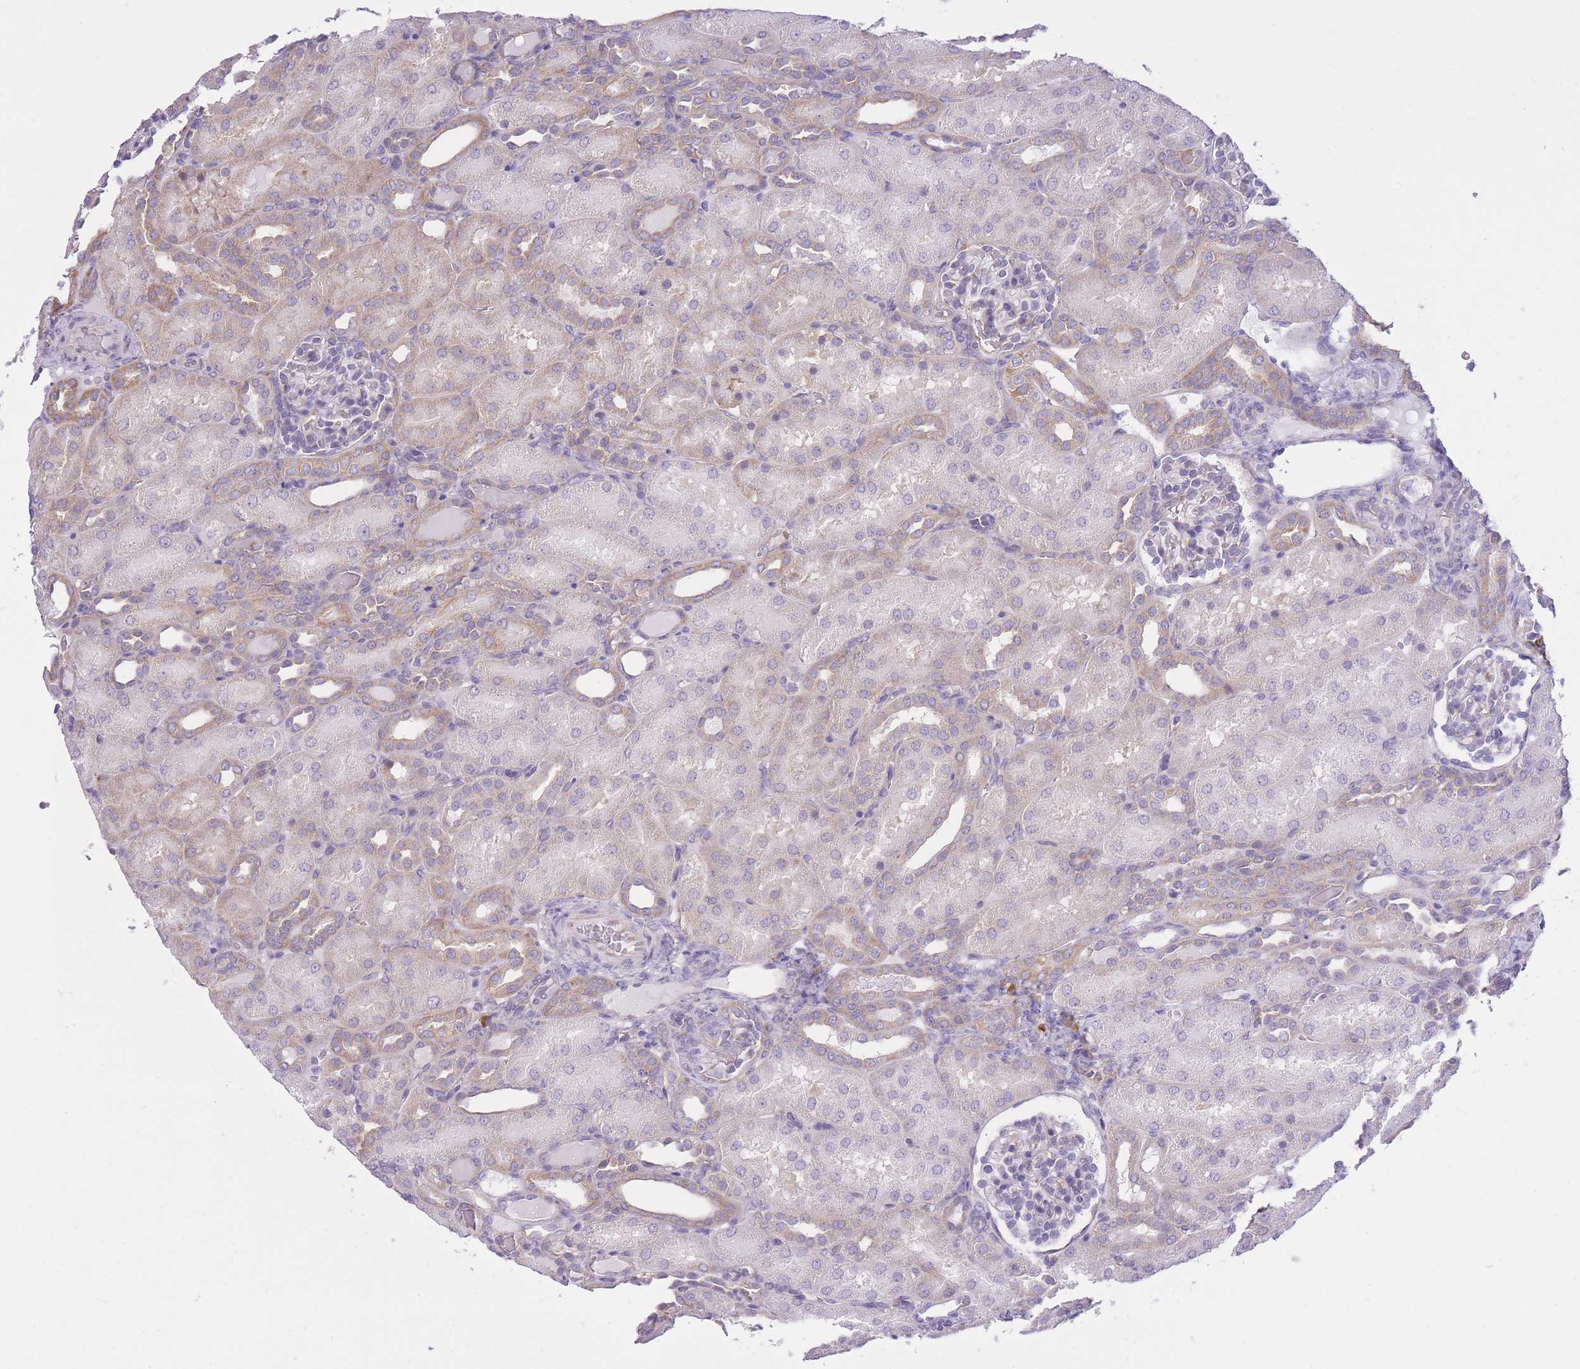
{"staining": {"intensity": "negative", "quantity": "none", "location": "none"}, "tissue": "kidney", "cell_type": "Cells in glomeruli", "image_type": "normal", "snomed": [{"axis": "morphology", "description": "Normal tissue, NOS"}, {"axis": "topography", "description": "Kidney"}], "caption": "A photomicrograph of human kidney is negative for staining in cells in glomeruli. (Immunohistochemistry, brightfield microscopy, high magnification).", "gene": "ZNF501", "patient": {"sex": "male", "age": 1}}